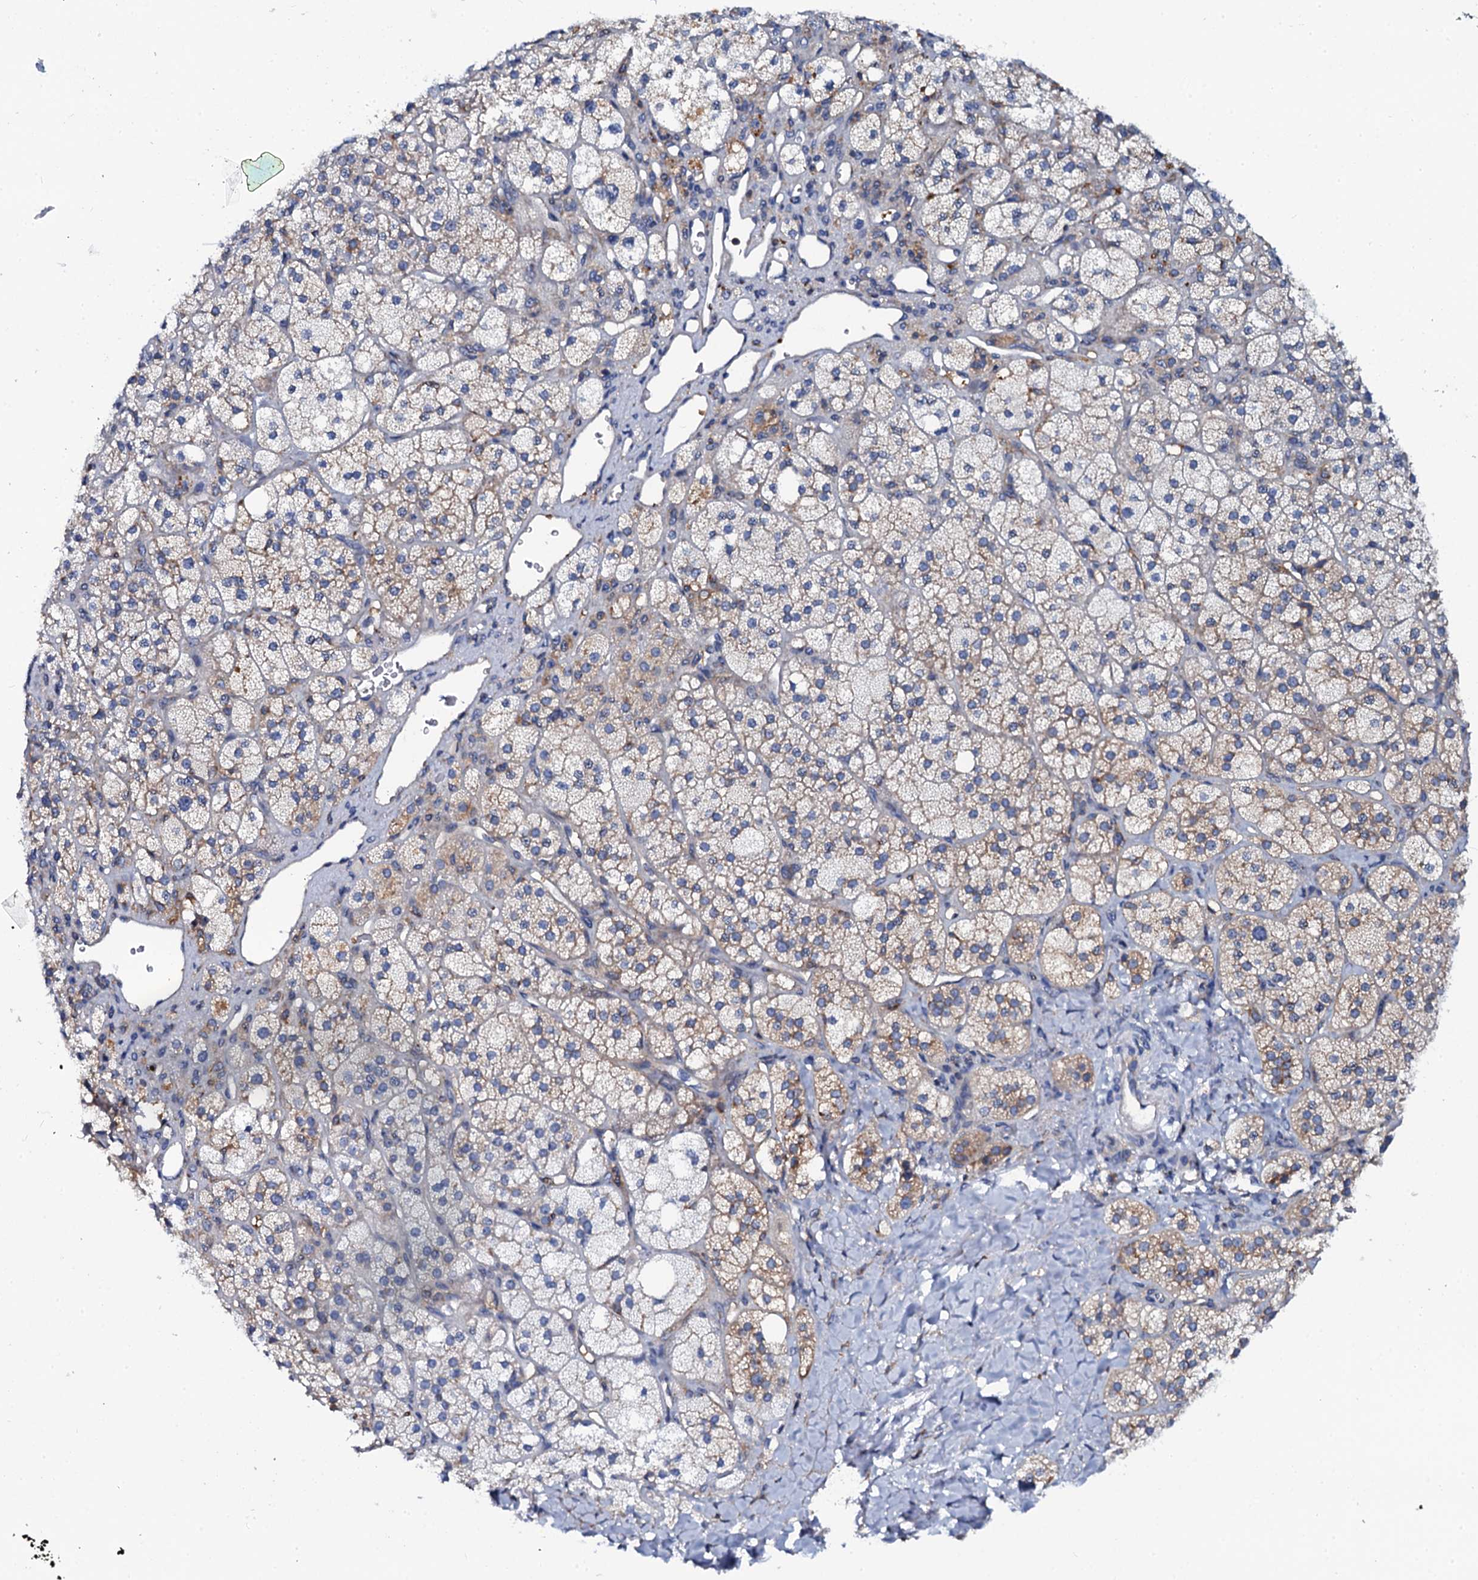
{"staining": {"intensity": "moderate", "quantity": "25%-75%", "location": "cytoplasmic/membranous"}, "tissue": "adrenal gland", "cell_type": "Glandular cells", "image_type": "normal", "snomed": [{"axis": "morphology", "description": "Normal tissue, NOS"}, {"axis": "topography", "description": "Adrenal gland"}], "caption": "About 25%-75% of glandular cells in benign adrenal gland display moderate cytoplasmic/membranous protein positivity as visualized by brown immunohistochemical staining.", "gene": "OTOL1", "patient": {"sex": "male", "age": 61}}